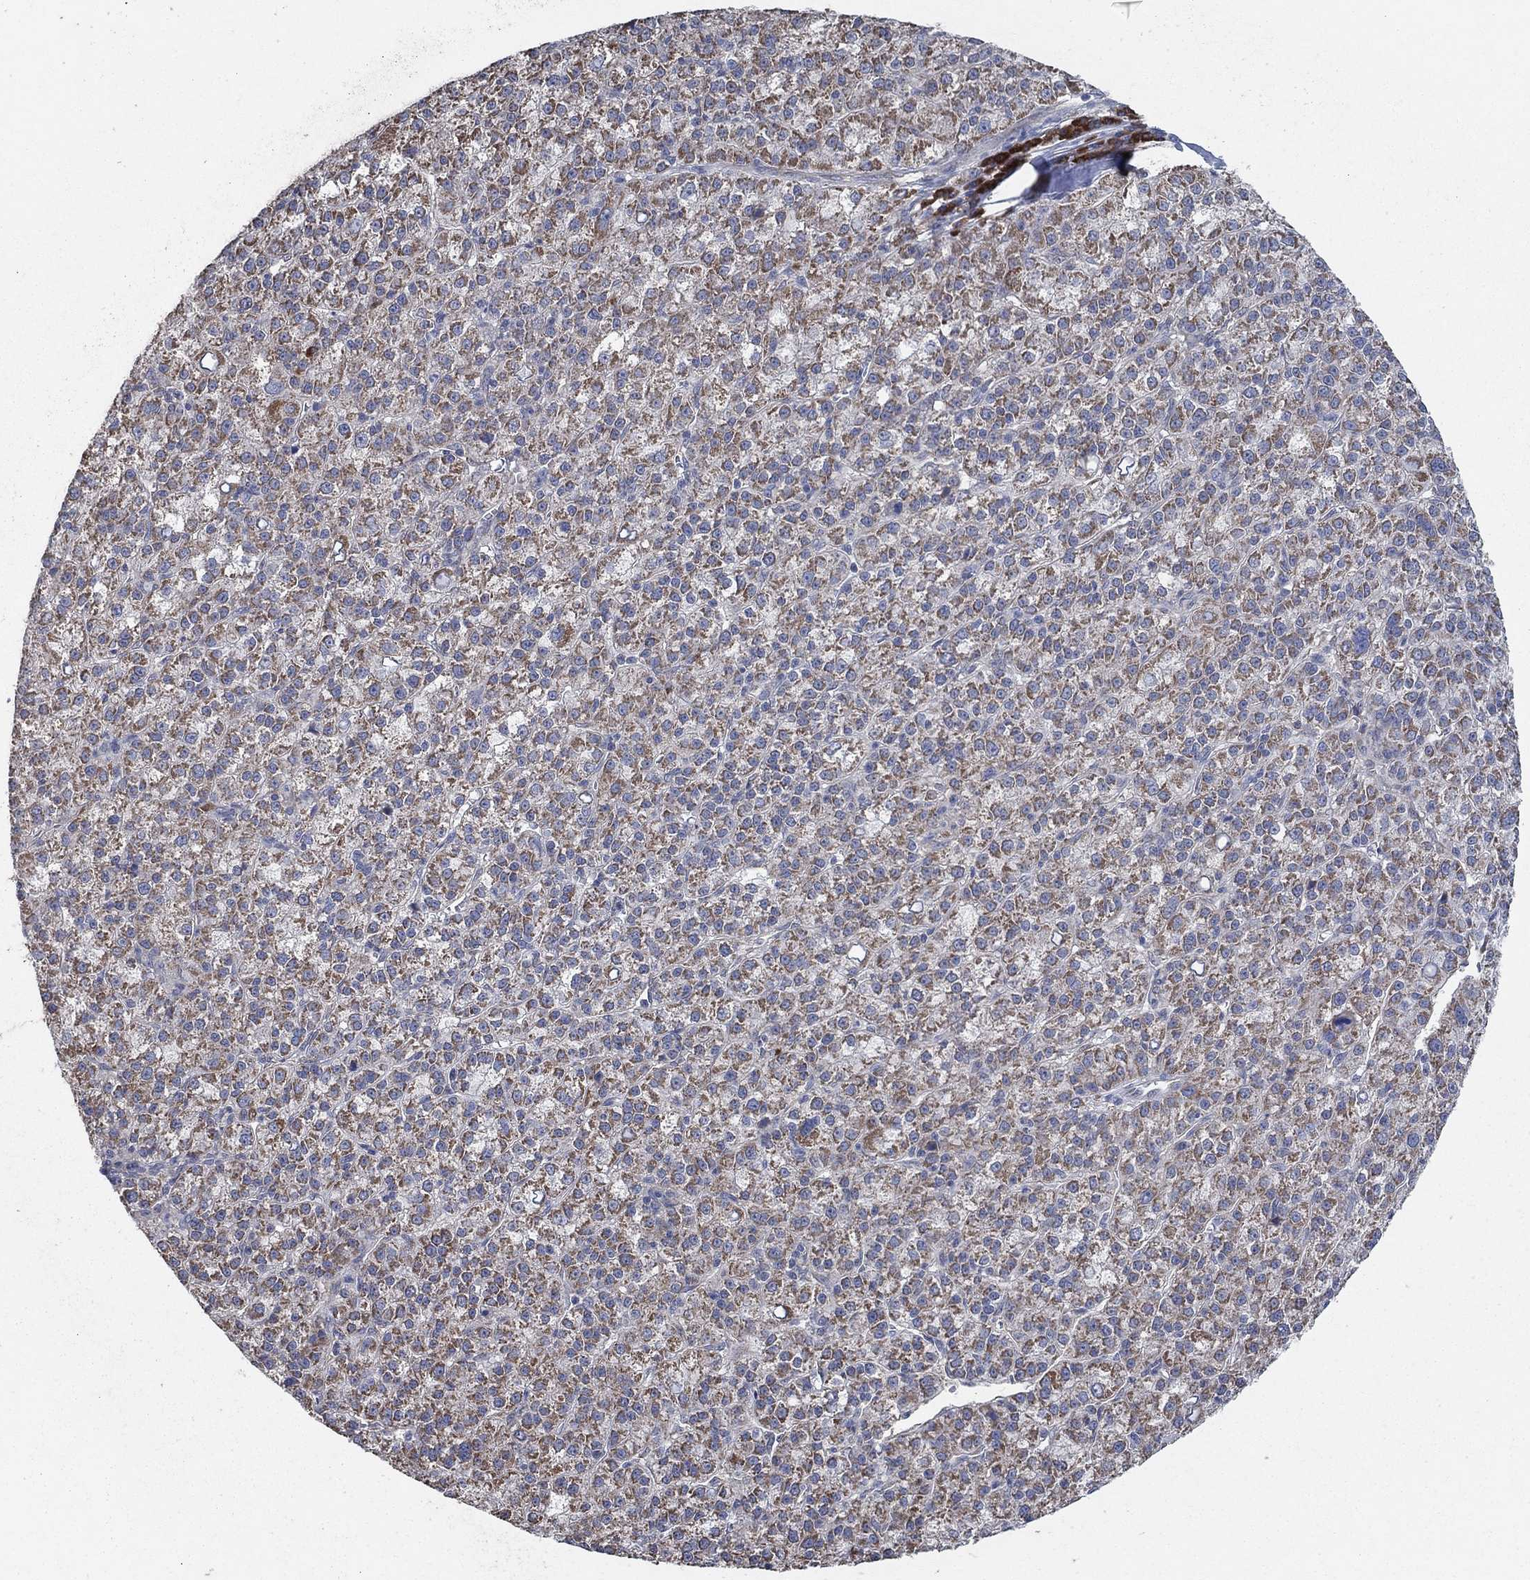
{"staining": {"intensity": "moderate", "quantity": ">75%", "location": "cytoplasmic/membranous"}, "tissue": "liver cancer", "cell_type": "Tumor cells", "image_type": "cancer", "snomed": [{"axis": "morphology", "description": "Carcinoma, Hepatocellular, NOS"}, {"axis": "topography", "description": "Liver"}], "caption": "Human liver cancer stained for a protein (brown) reveals moderate cytoplasmic/membranous positive staining in approximately >75% of tumor cells.", "gene": "HID1", "patient": {"sex": "female", "age": 60}}